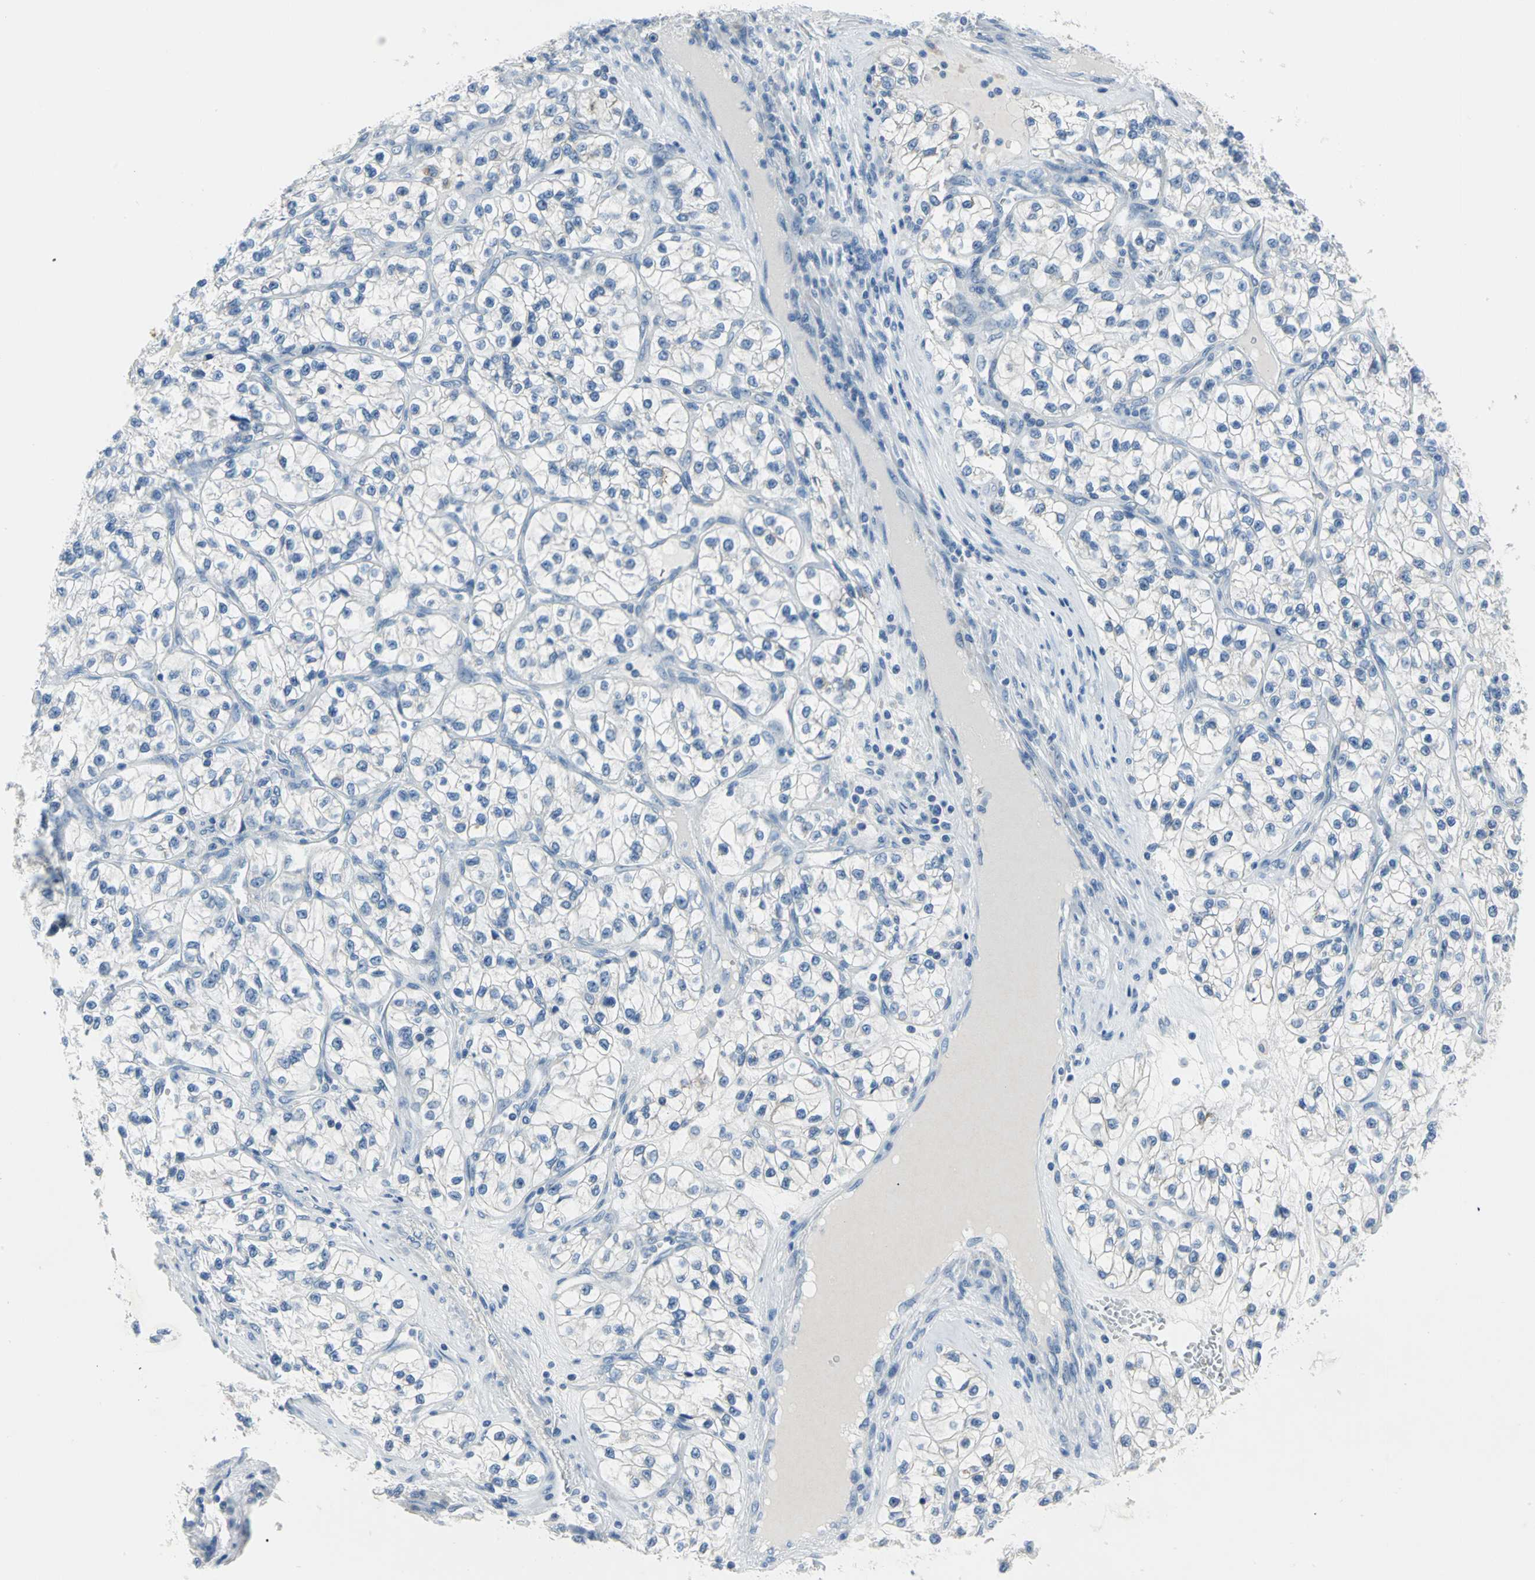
{"staining": {"intensity": "negative", "quantity": "none", "location": "none"}, "tissue": "renal cancer", "cell_type": "Tumor cells", "image_type": "cancer", "snomed": [{"axis": "morphology", "description": "Adenocarcinoma, NOS"}, {"axis": "topography", "description": "Kidney"}], "caption": "There is no significant positivity in tumor cells of adenocarcinoma (renal). (DAB (3,3'-diaminobenzidine) immunohistochemistry (IHC), high magnification).", "gene": "MUC4", "patient": {"sex": "female", "age": 57}}